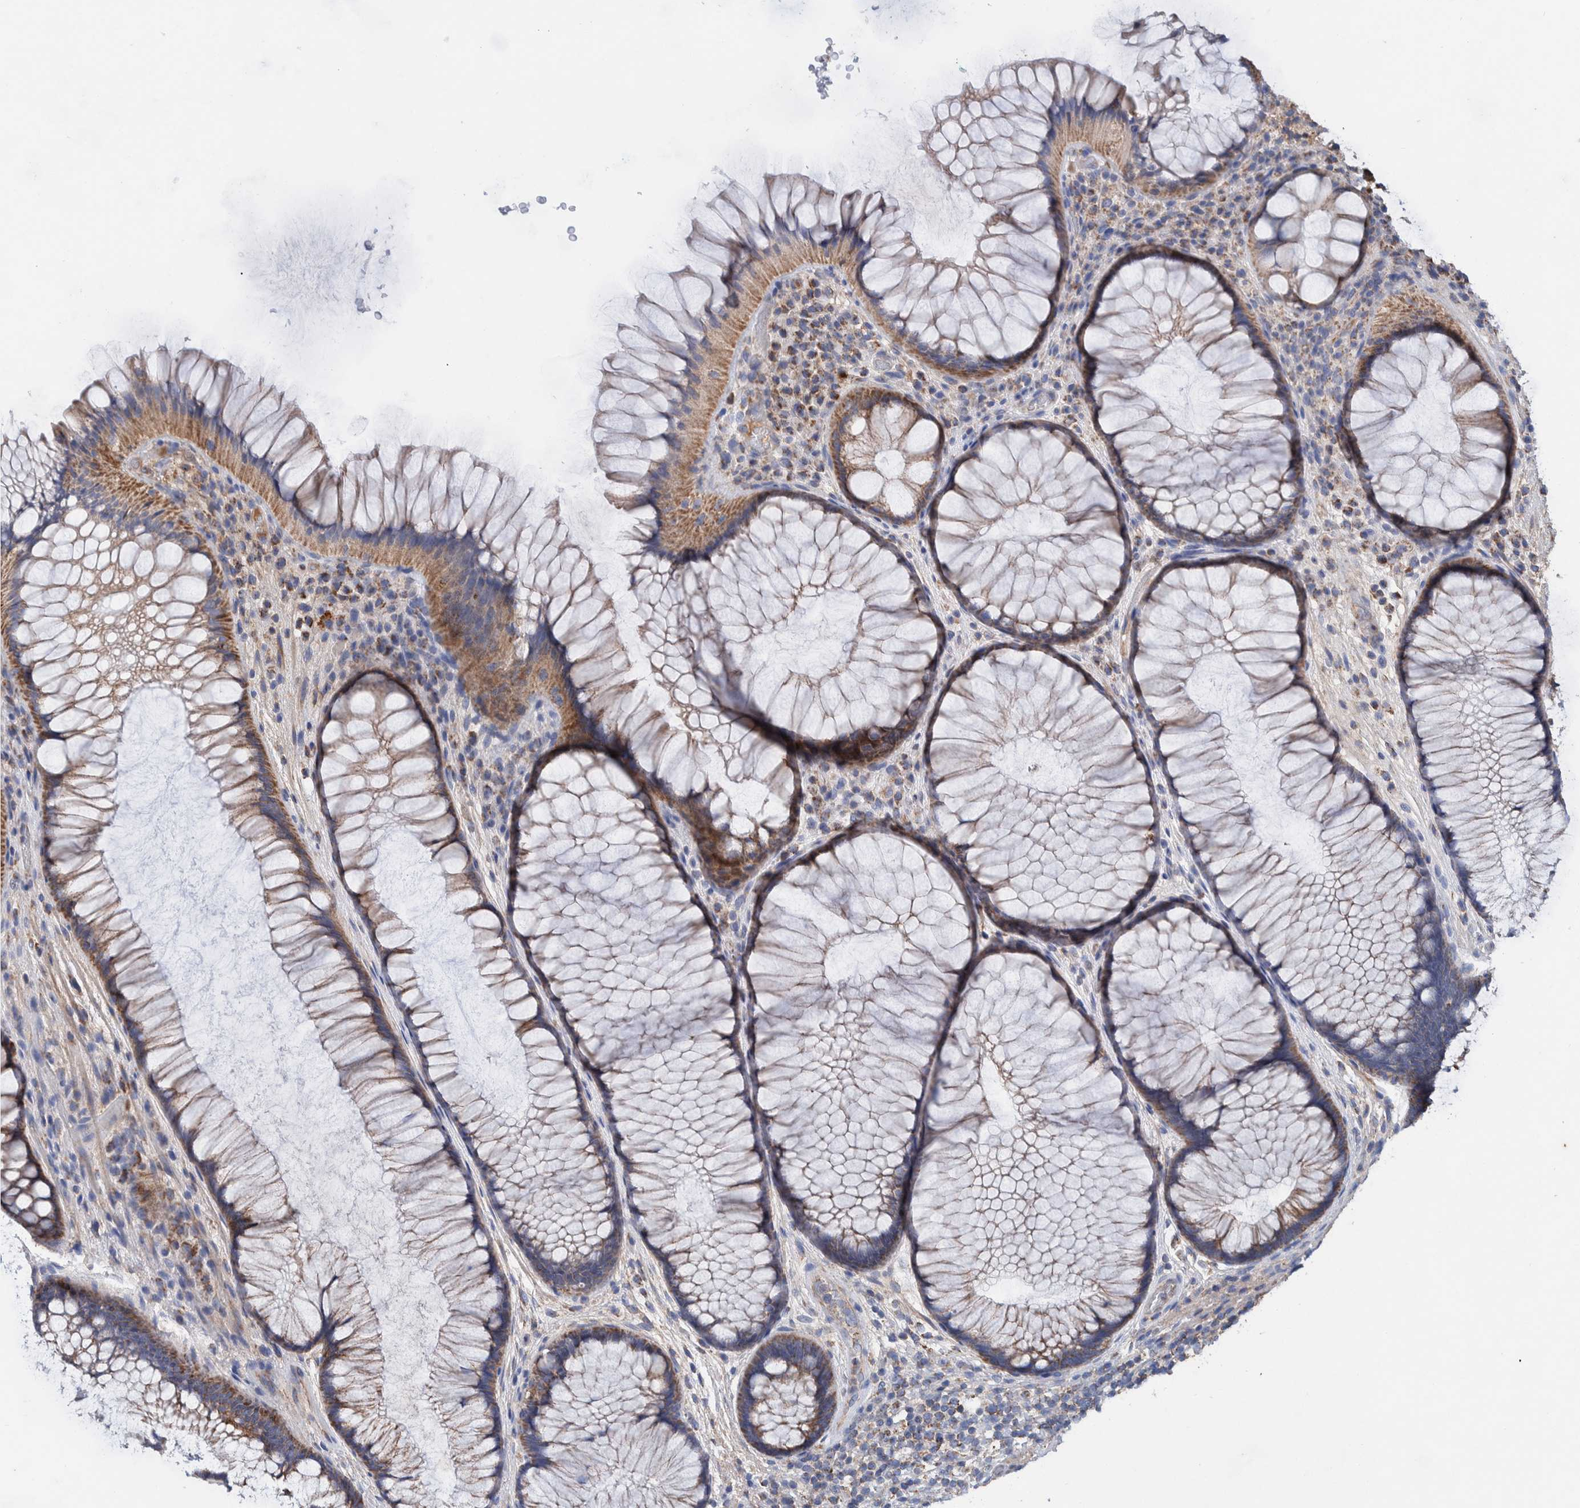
{"staining": {"intensity": "moderate", "quantity": ">75%", "location": "cytoplasmic/membranous"}, "tissue": "rectum", "cell_type": "Glandular cells", "image_type": "normal", "snomed": [{"axis": "morphology", "description": "Normal tissue, NOS"}, {"axis": "topography", "description": "Rectum"}], "caption": "Brown immunohistochemical staining in benign human rectum exhibits moderate cytoplasmic/membranous staining in about >75% of glandular cells. The protein is shown in brown color, while the nuclei are stained blue.", "gene": "DECR1", "patient": {"sex": "male", "age": 51}}